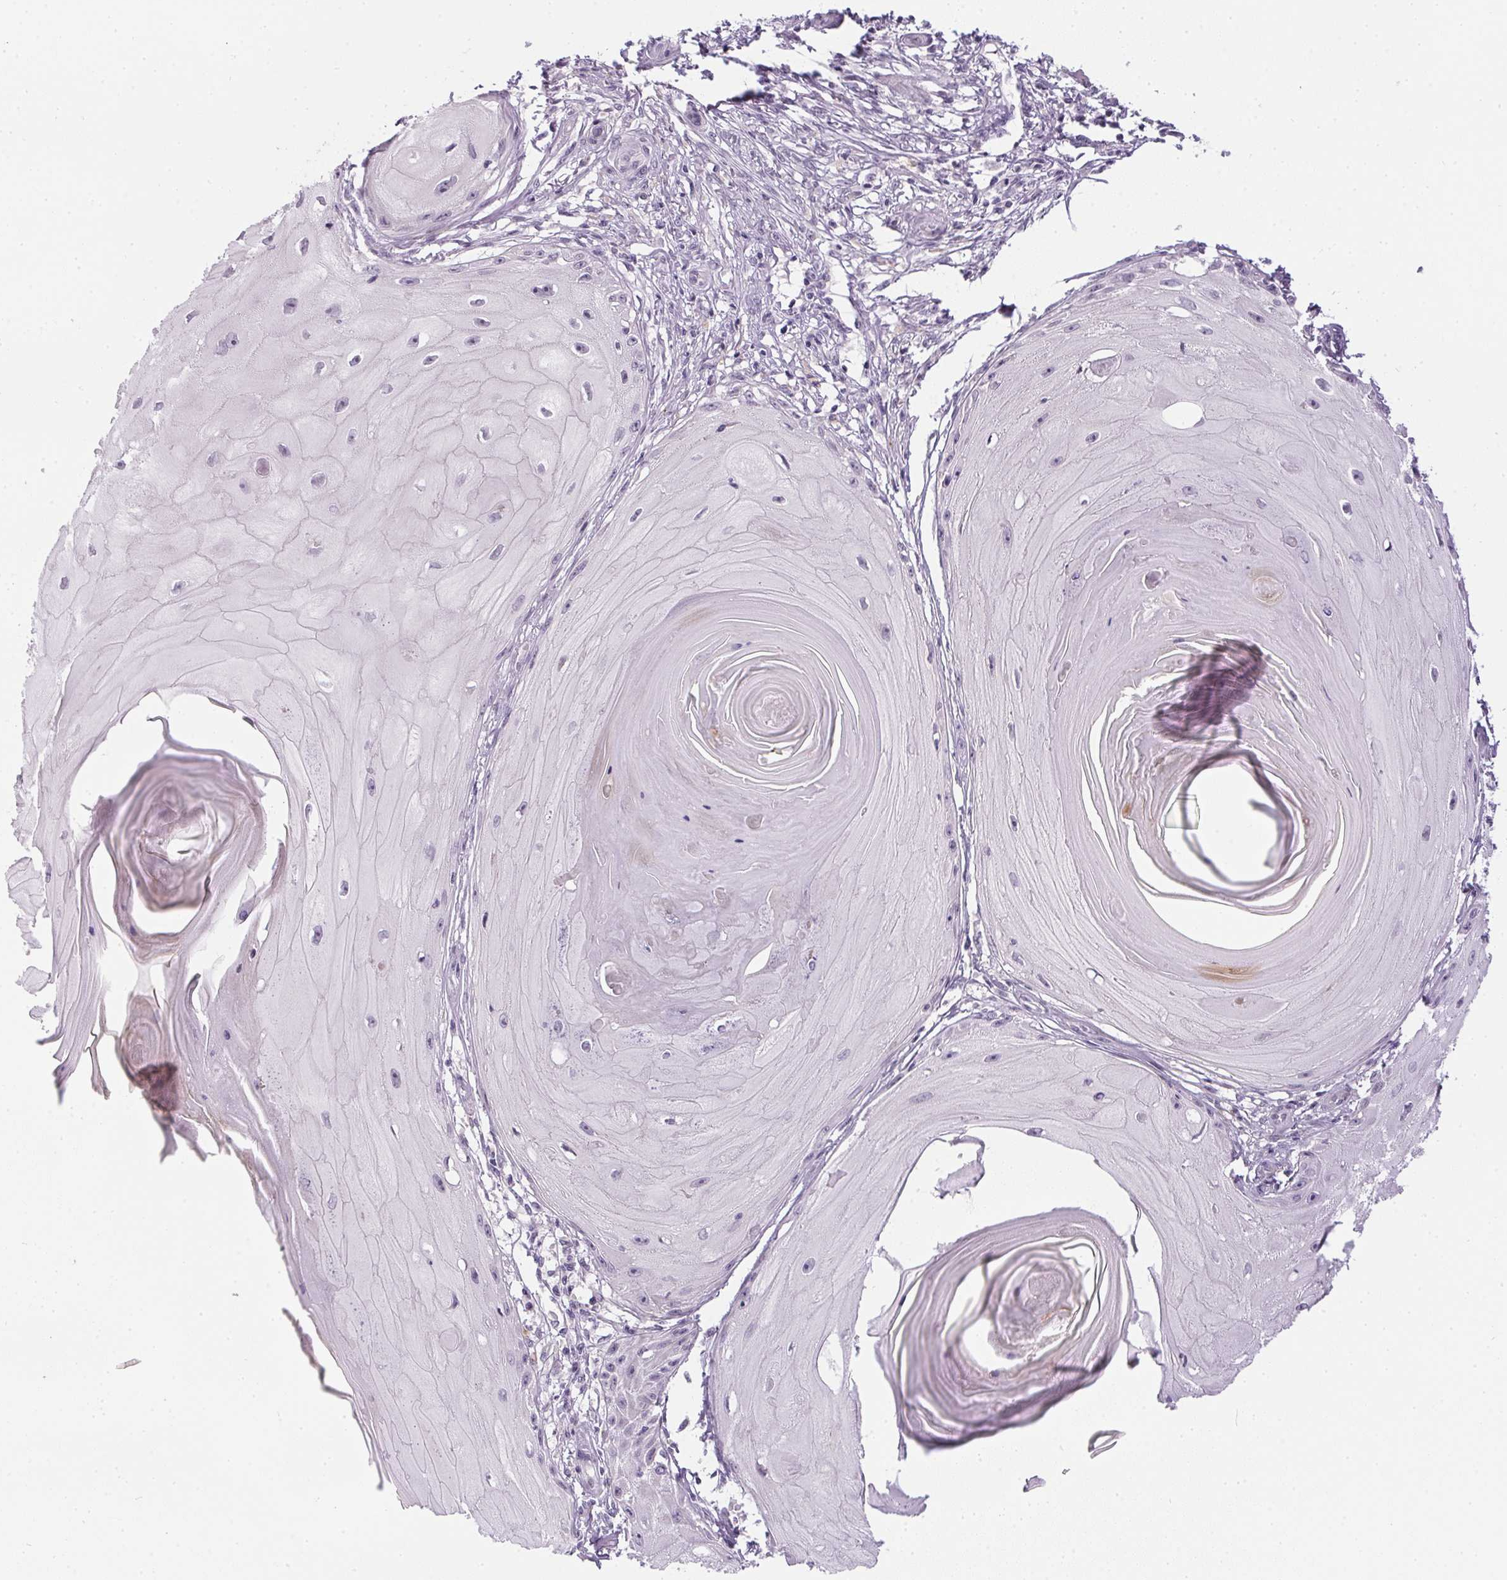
{"staining": {"intensity": "negative", "quantity": "none", "location": "none"}, "tissue": "skin cancer", "cell_type": "Tumor cells", "image_type": "cancer", "snomed": [{"axis": "morphology", "description": "Squamous cell carcinoma, NOS"}, {"axis": "topography", "description": "Skin"}], "caption": "This is a photomicrograph of immunohistochemistry staining of squamous cell carcinoma (skin), which shows no staining in tumor cells. (Brightfield microscopy of DAB immunohistochemistry at high magnification).", "gene": "GSDMC", "patient": {"sex": "female", "age": 77}}